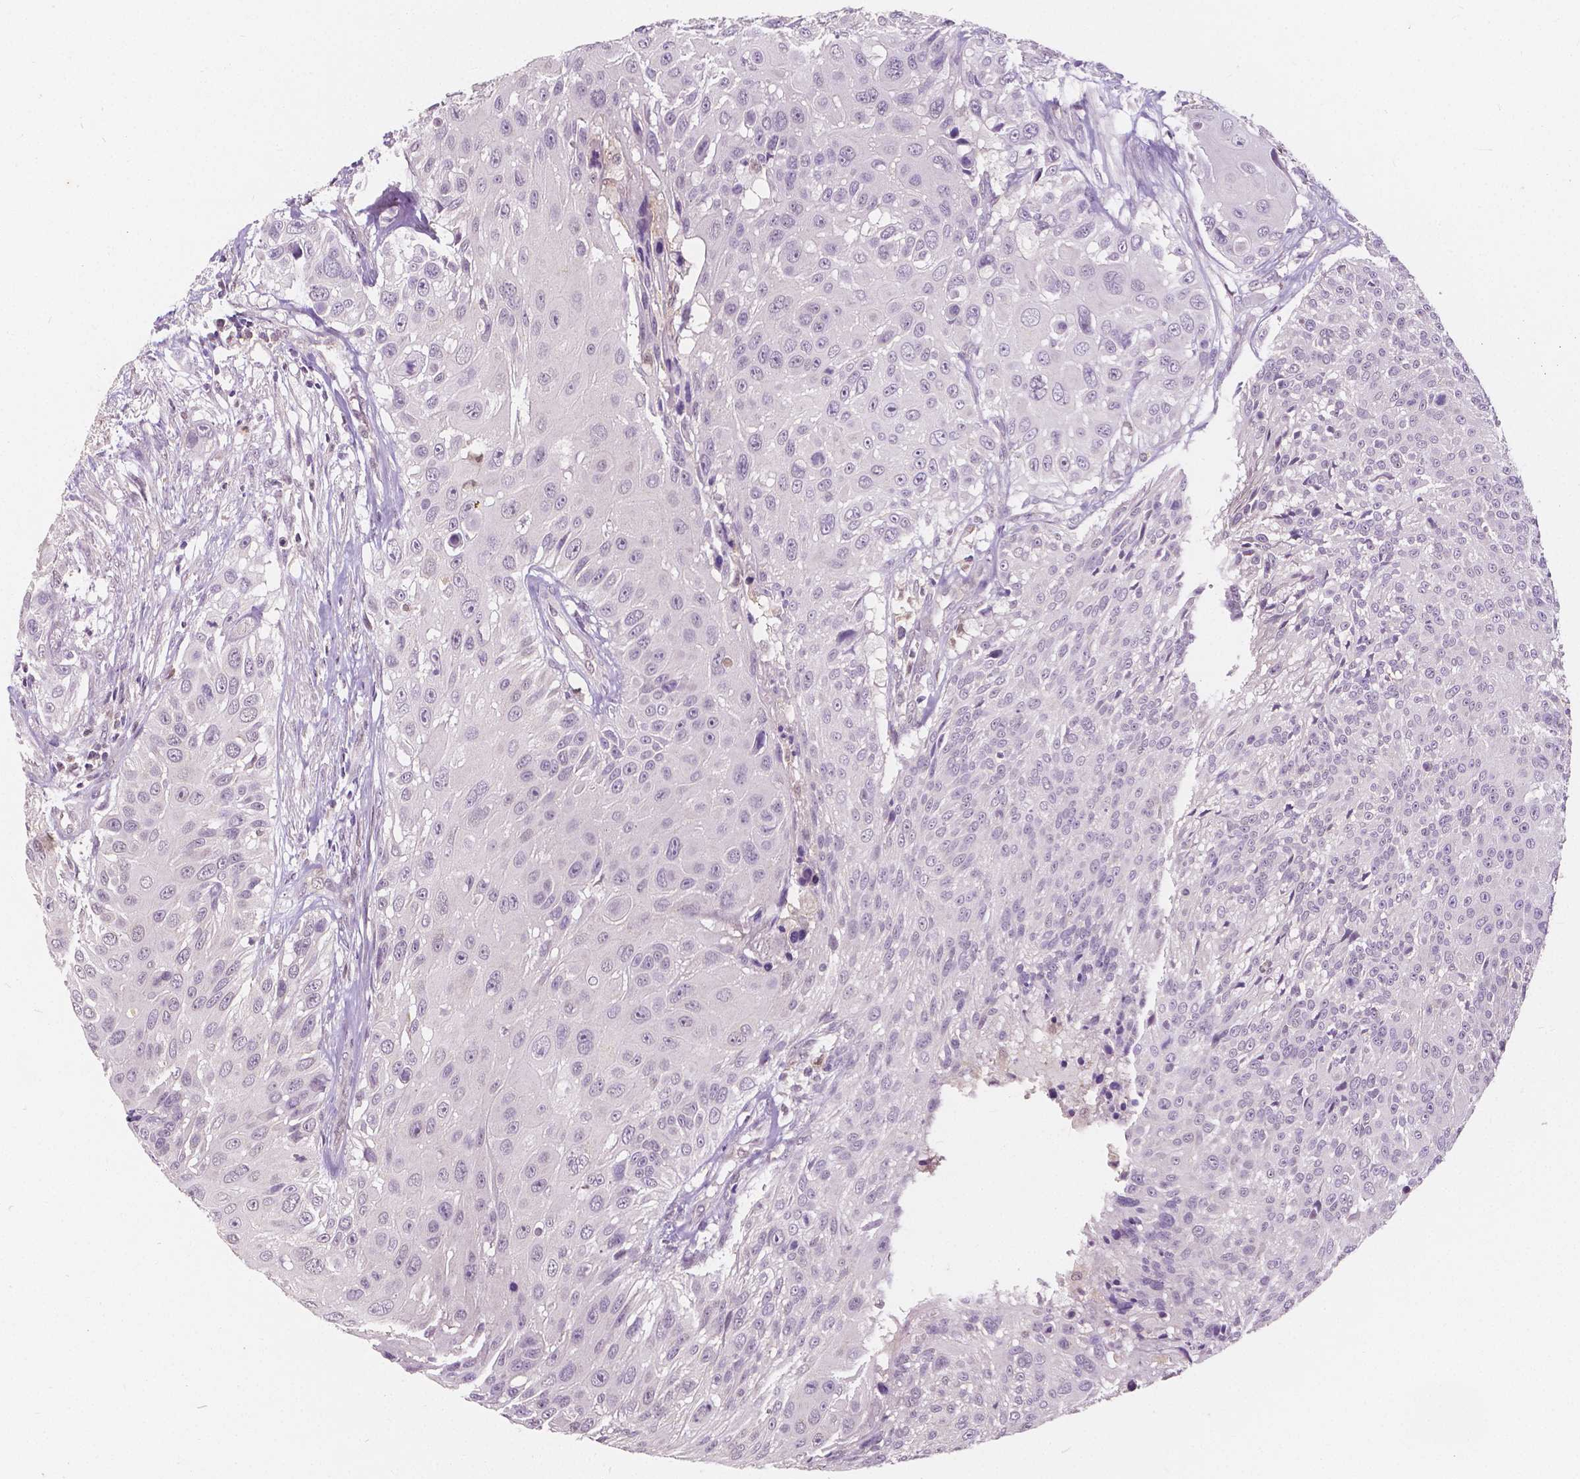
{"staining": {"intensity": "negative", "quantity": "none", "location": "none"}, "tissue": "urothelial cancer", "cell_type": "Tumor cells", "image_type": "cancer", "snomed": [{"axis": "morphology", "description": "Urothelial carcinoma, NOS"}, {"axis": "topography", "description": "Urinary bladder"}], "caption": "This histopathology image is of urothelial cancer stained with IHC to label a protein in brown with the nuclei are counter-stained blue. There is no positivity in tumor cells.", "gene": "NAPRT", "patient": {"sex": "male", "age": 55}}